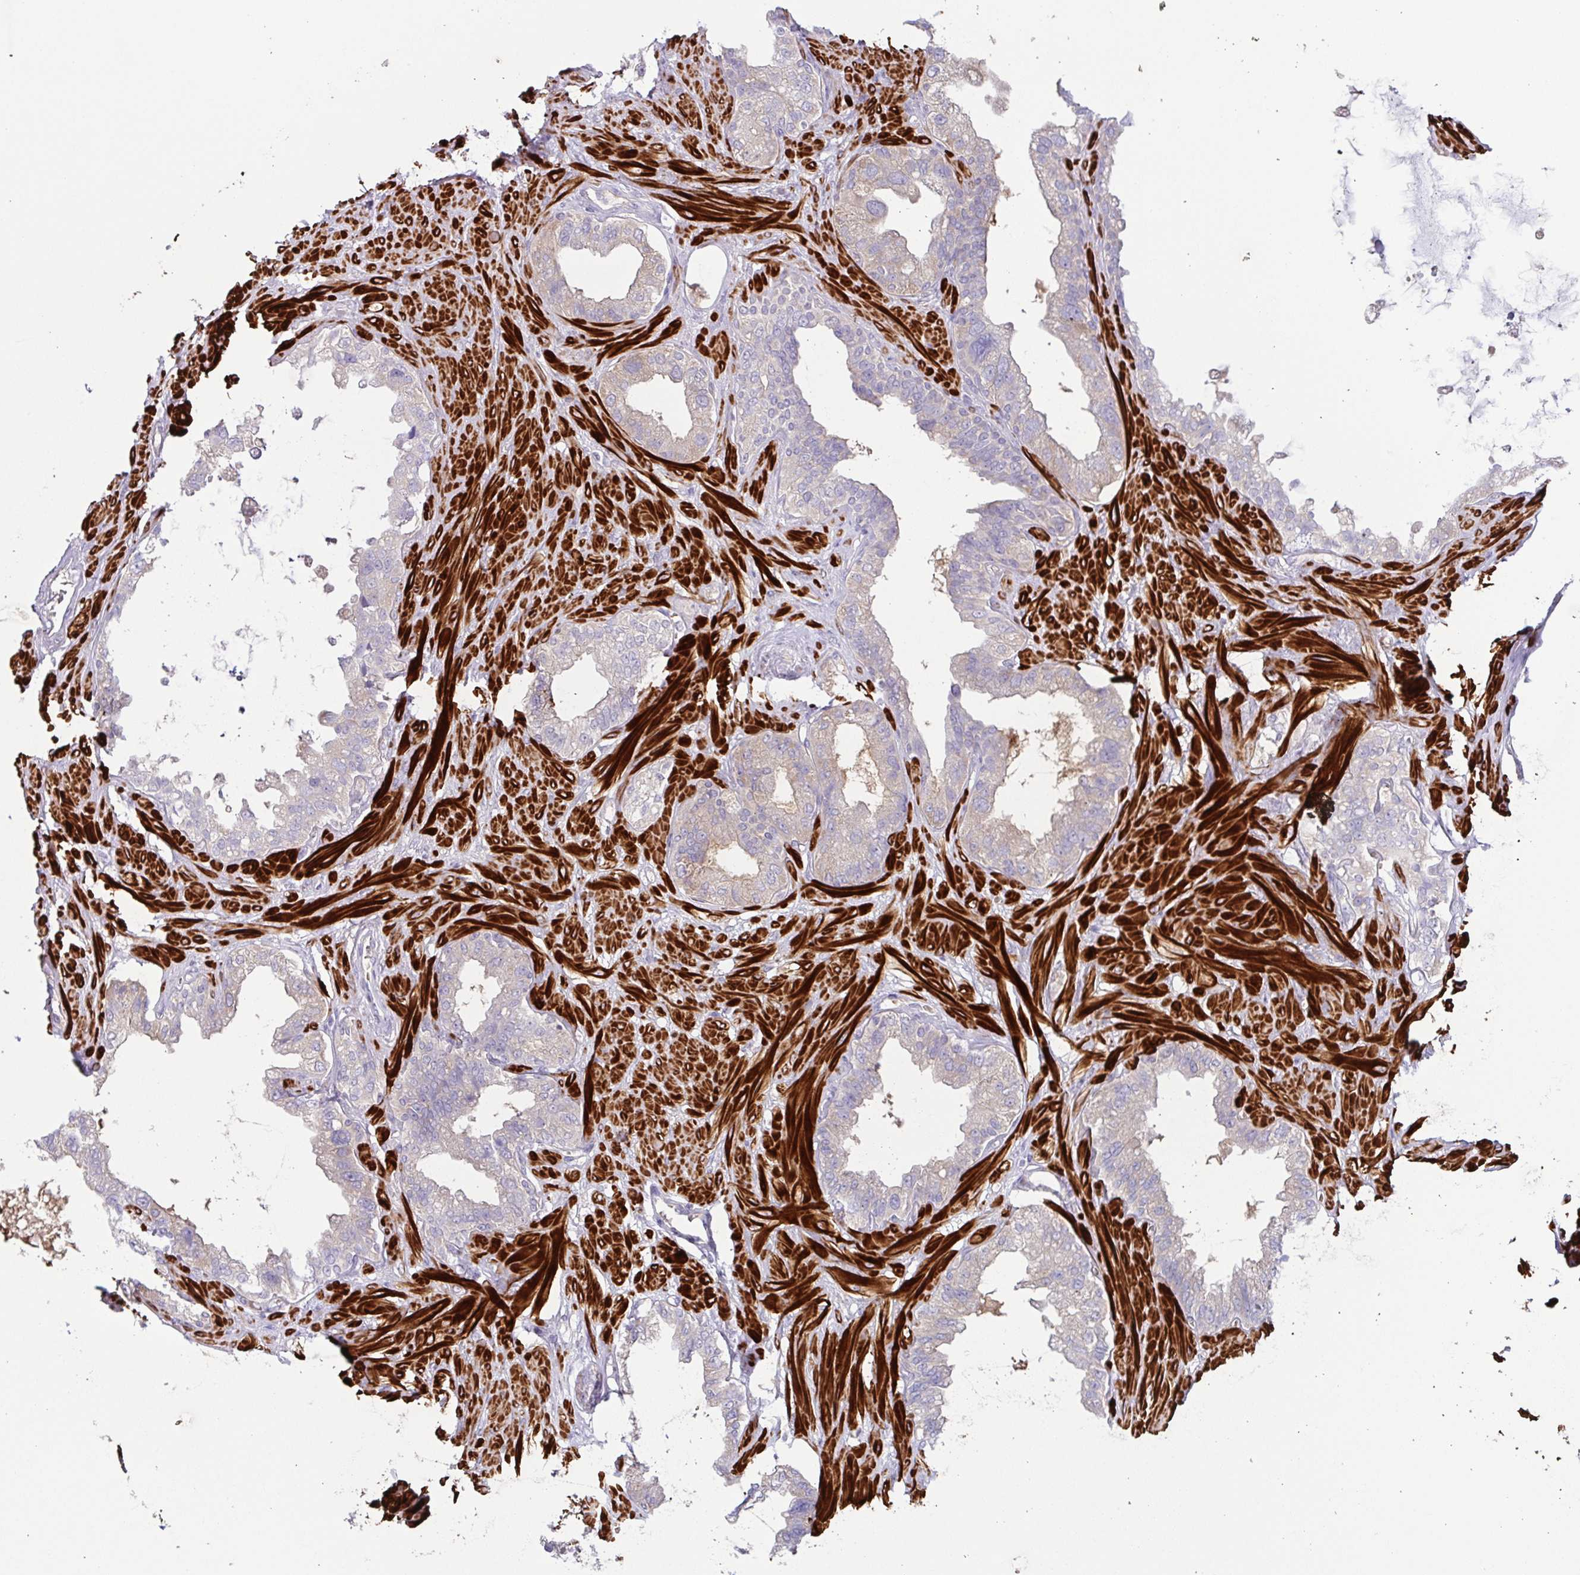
{"staining": {"intensity": "weak", "quantity": "<25%", "location": "cytoplasmic/membranous"}, "tissue": "seminal vesicle", "cell_type": "Glandular cells", "image_type": "normal", "snomed": [{"axis": "morphology", "description": "Normal tissue, NOS"}, {"axis": "topography", "description": "Seminal veicle"}, {"axis": "topography", "description": "Peripheral nerve tissue"}], "caption": "There is no significant expression in glandular cells of seminal vesicle.", "gene": "CFAP97D1", "patient": {"sex": "male", "age": 76}}